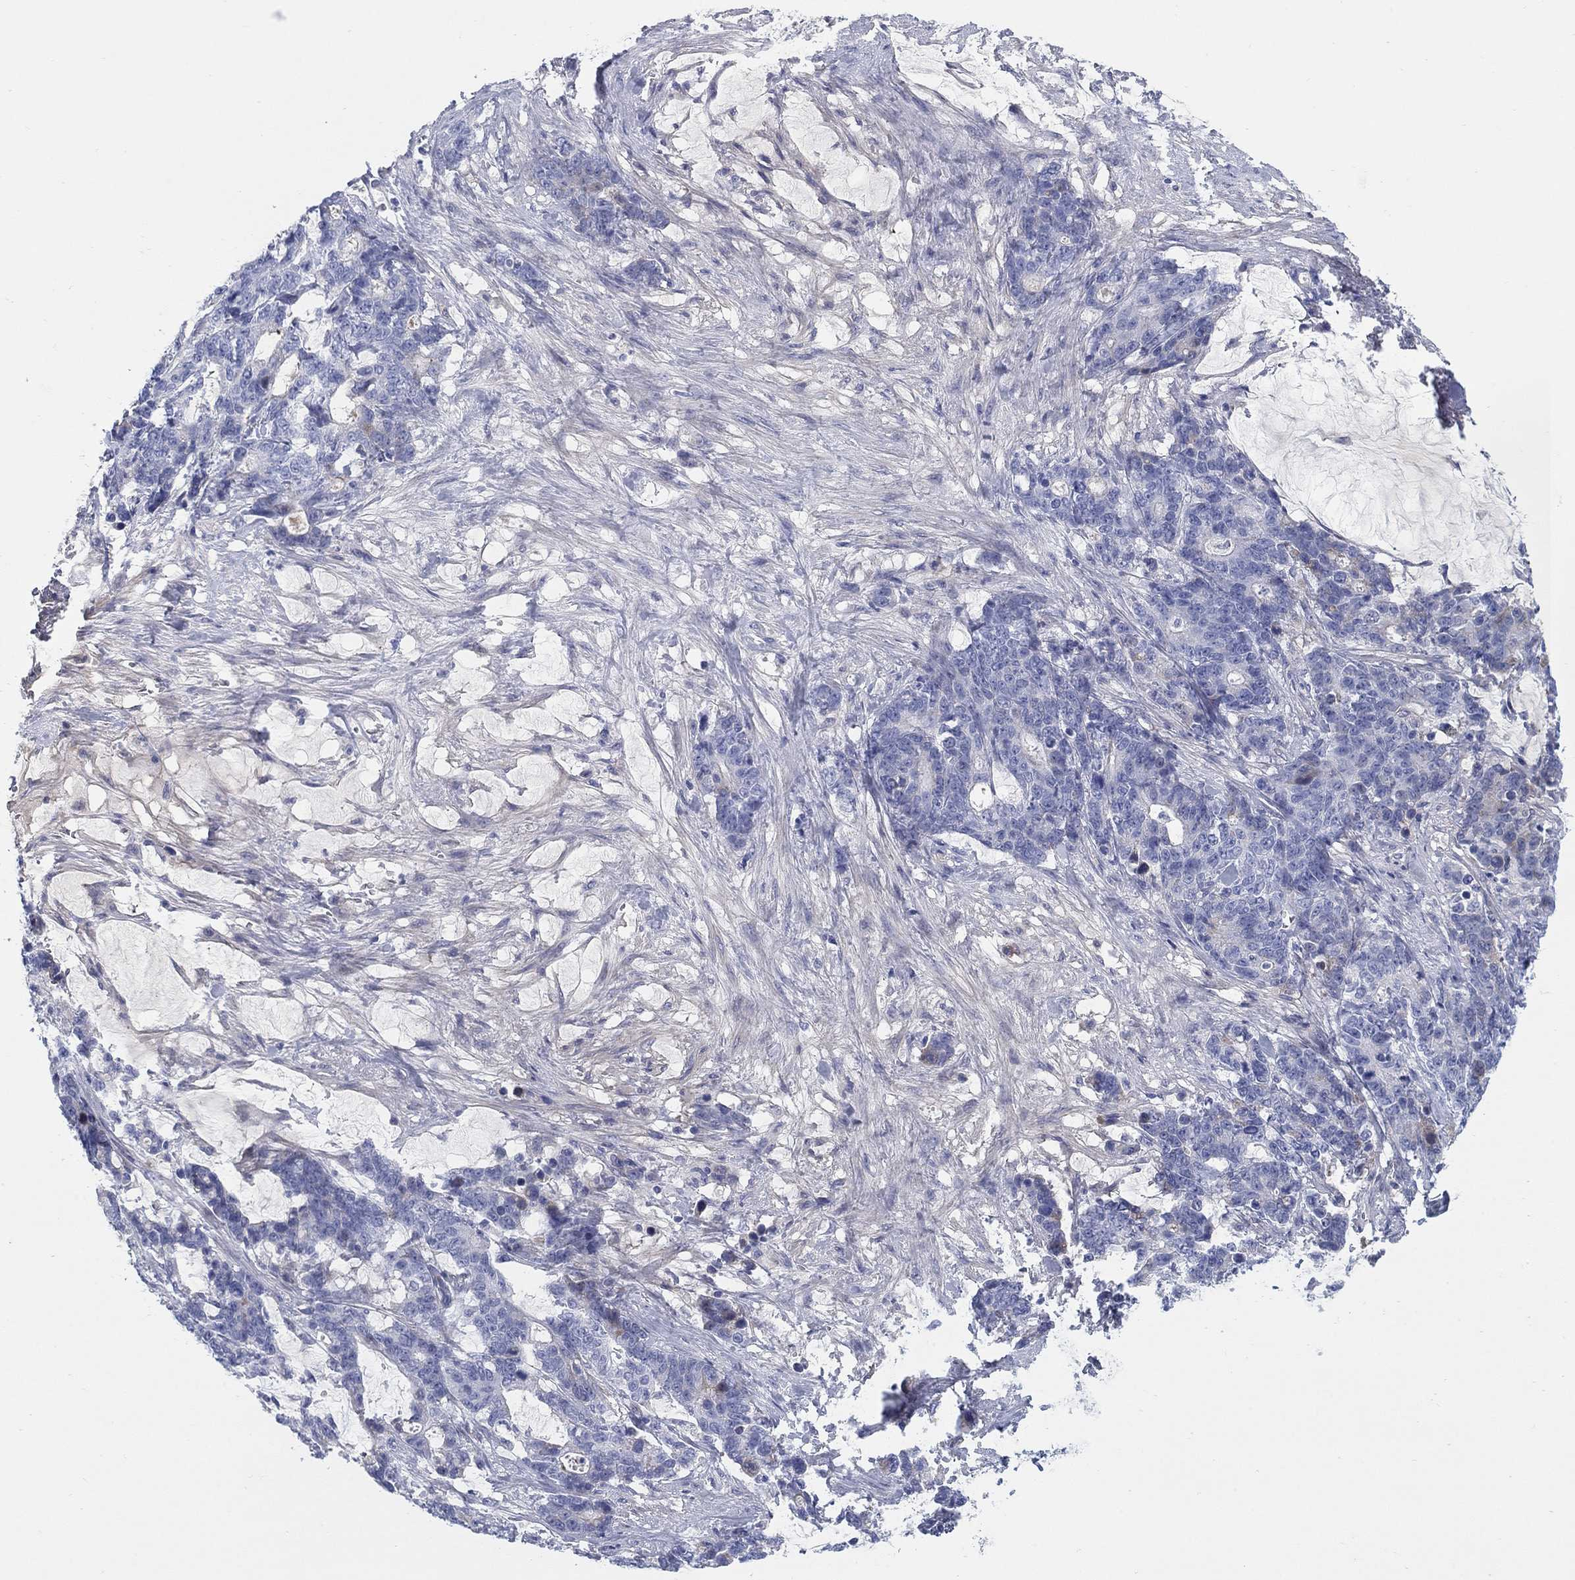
{"staining": {"intensity": "negative", "quantity": "none", "location": "none"}, "tissue": "stomach cancer", "cell_type": "Tumor cells", "image_type": "cancer", "snomed": [{"axis": "morphology", "description": "Normal tissue, NOS"}, {"axis": "morphology", "description": "Adenocarcinoma, NOS"}, {"axis": "topography", "description": "Stomach"}], "caption": "Immunohistochemistry of human stomach adenocarcinoma exhibits no positivity in tumor cells.", "gene": "HEATR4", "patient": {"sex": "female", "age": 64}}